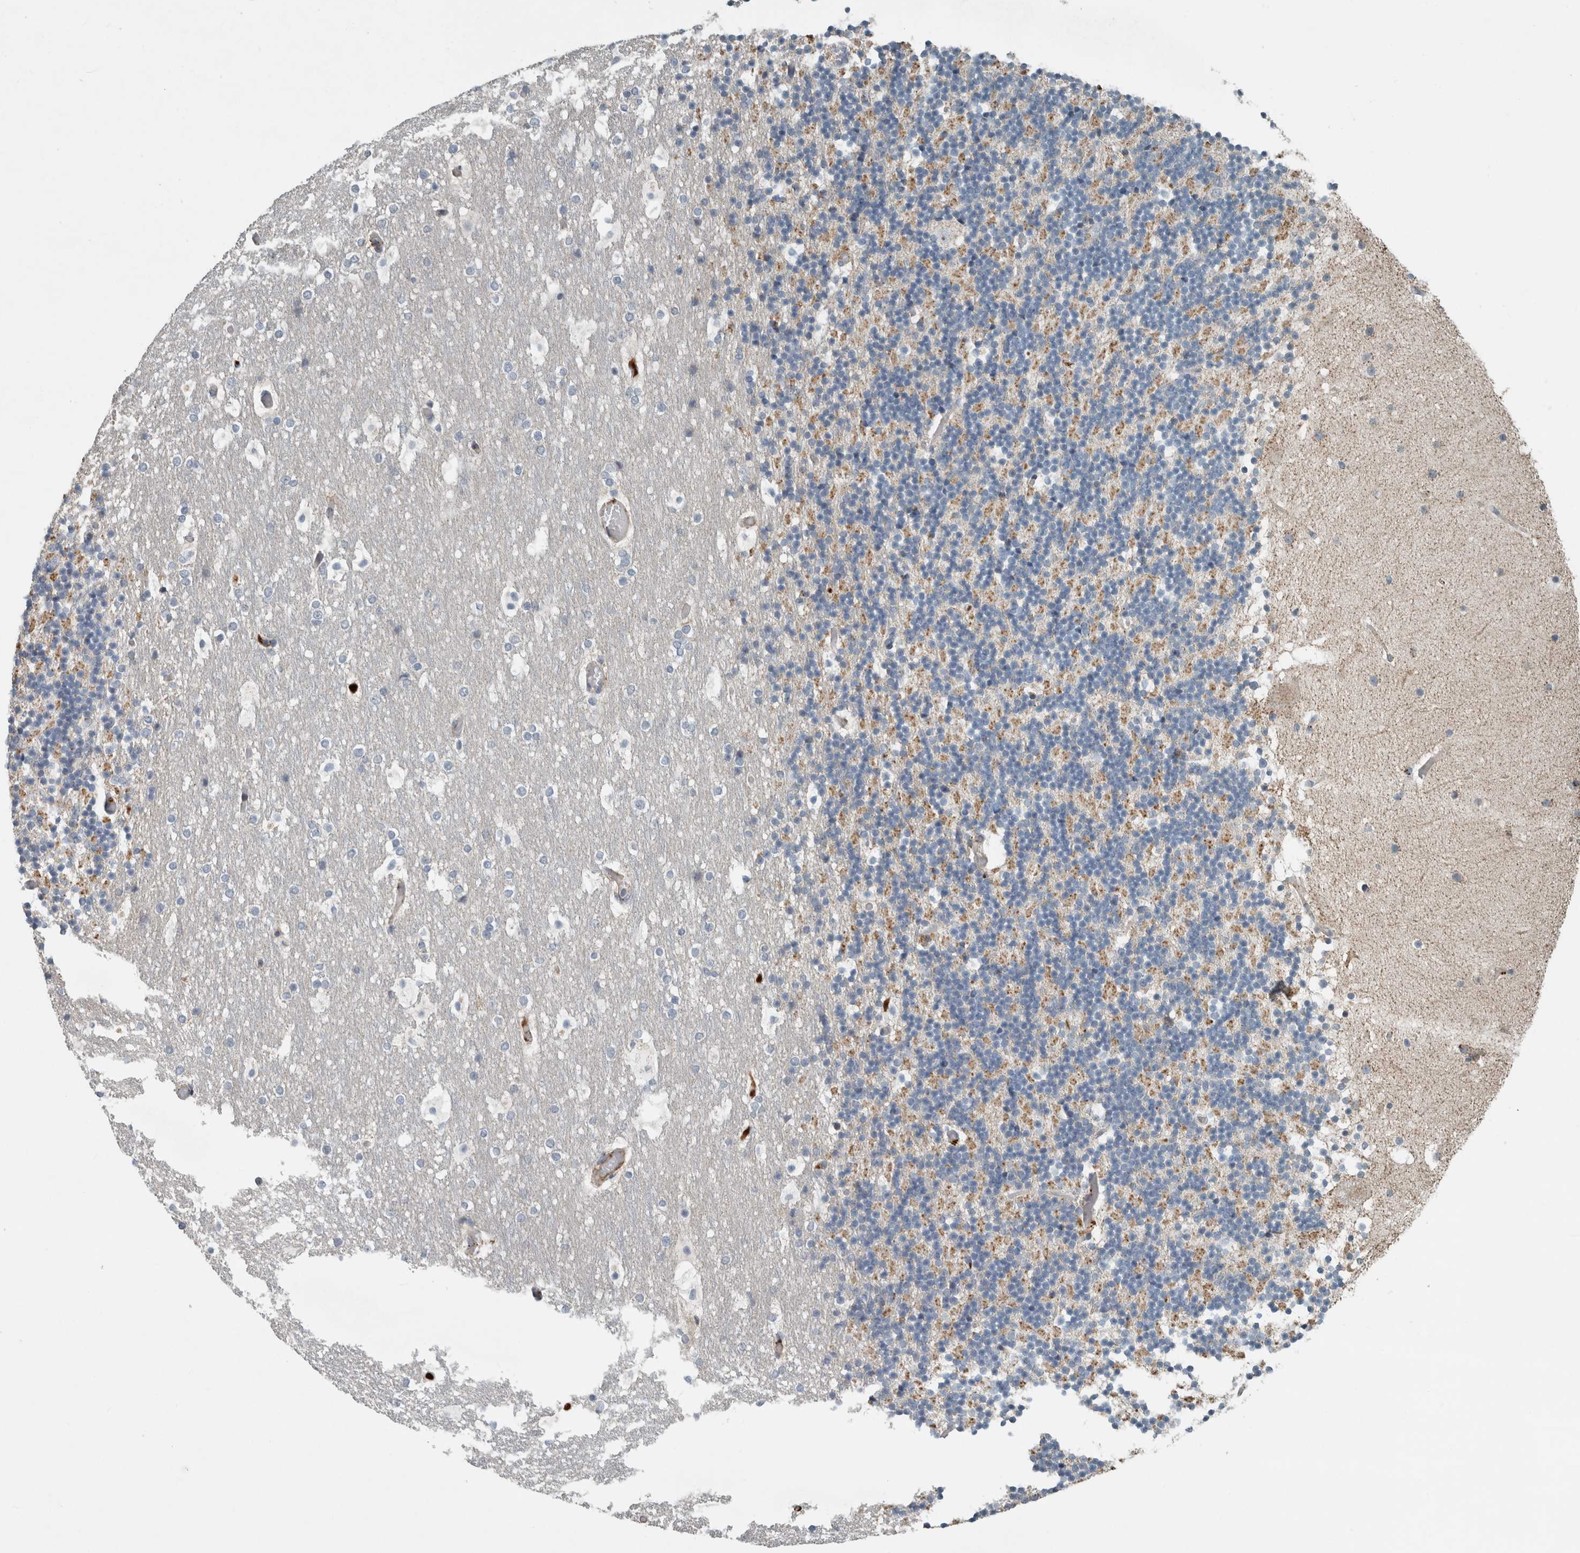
{"staining": {"intensity": "moderate", "quantity": ">75%", "location": "cytoplasmic/membranous"}, "tissue": "cerebellum", "cell_type": "Cells in granular layer", "image_type": "normal", "snomed": [{"axis": "morphology", "description": "Normal tissue, NOS"}, {"axis": "topography", "description": "Cerebellum"}], "caption": "A medium amount of moderate cytoplasmic/membranous staining is identified in about >75% of cells in granular layer in benign cerebellum.", "gene": "FN1", "patient": {"sex": "male", "age": 57}}